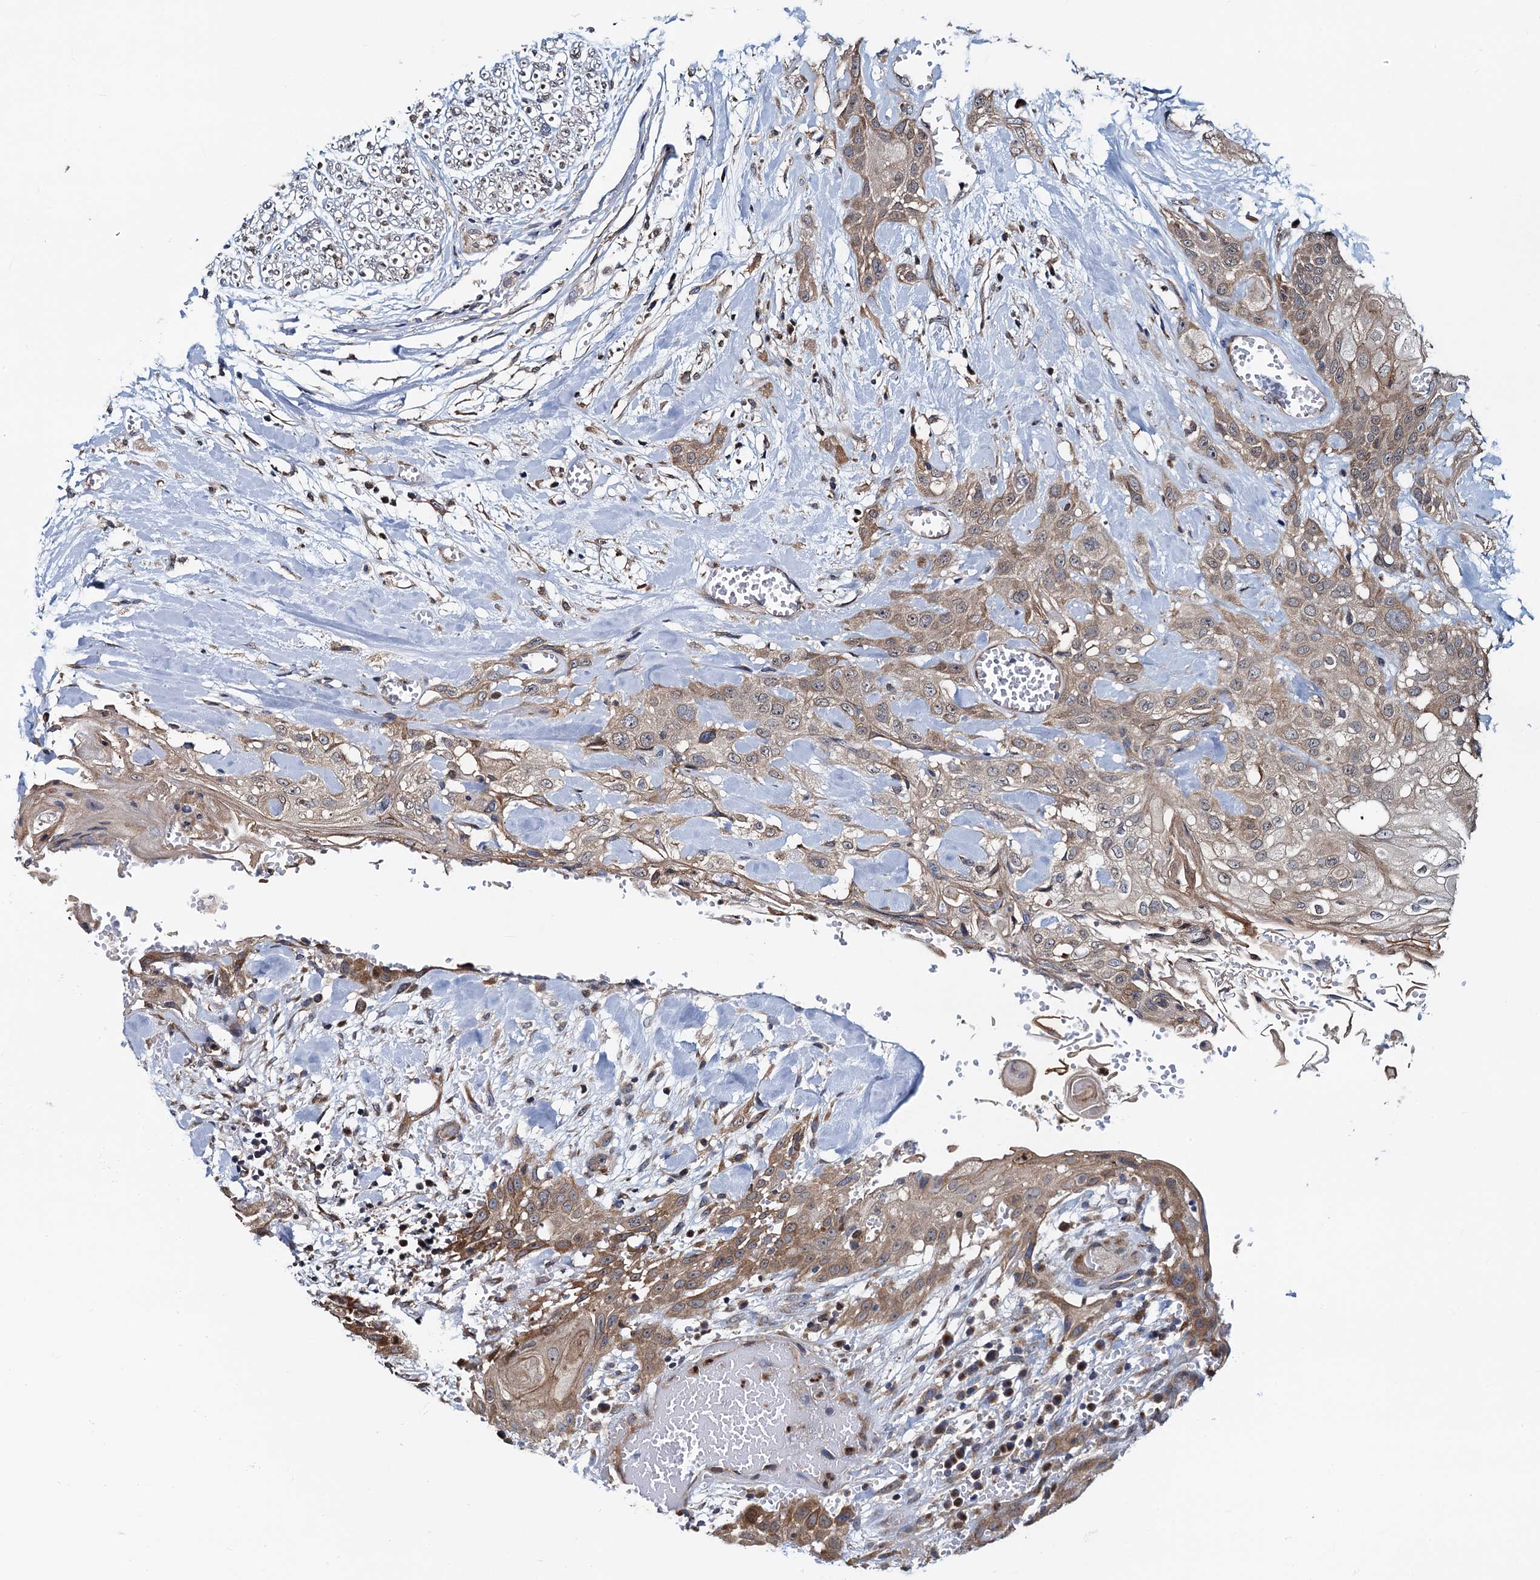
{"staining": {"intensity": "moderate", "quantity": "25%-75%", "location": "cytoplasmic/membranous,nuclear"}, "tissue": "head and neck cancer", "cell_type": "Tumor cells", "image_type": "cancer", "snomed": [{"axis": "morphology", "description": "Squamous cell carcinoma, NOS"}, {"axis": "topography", "description": "Head-Neck"}], "caption": "IHC histopathology image of human head and neck squamous cell carcinoma stained for a protein (brown), which reveals medium levels of moderate cytoplasmic/membranous and nuclear expression in approximately 25%-75% of tumor cells.", "gene": "RNF125", "patient": {"sex": "female", "age": 43}}